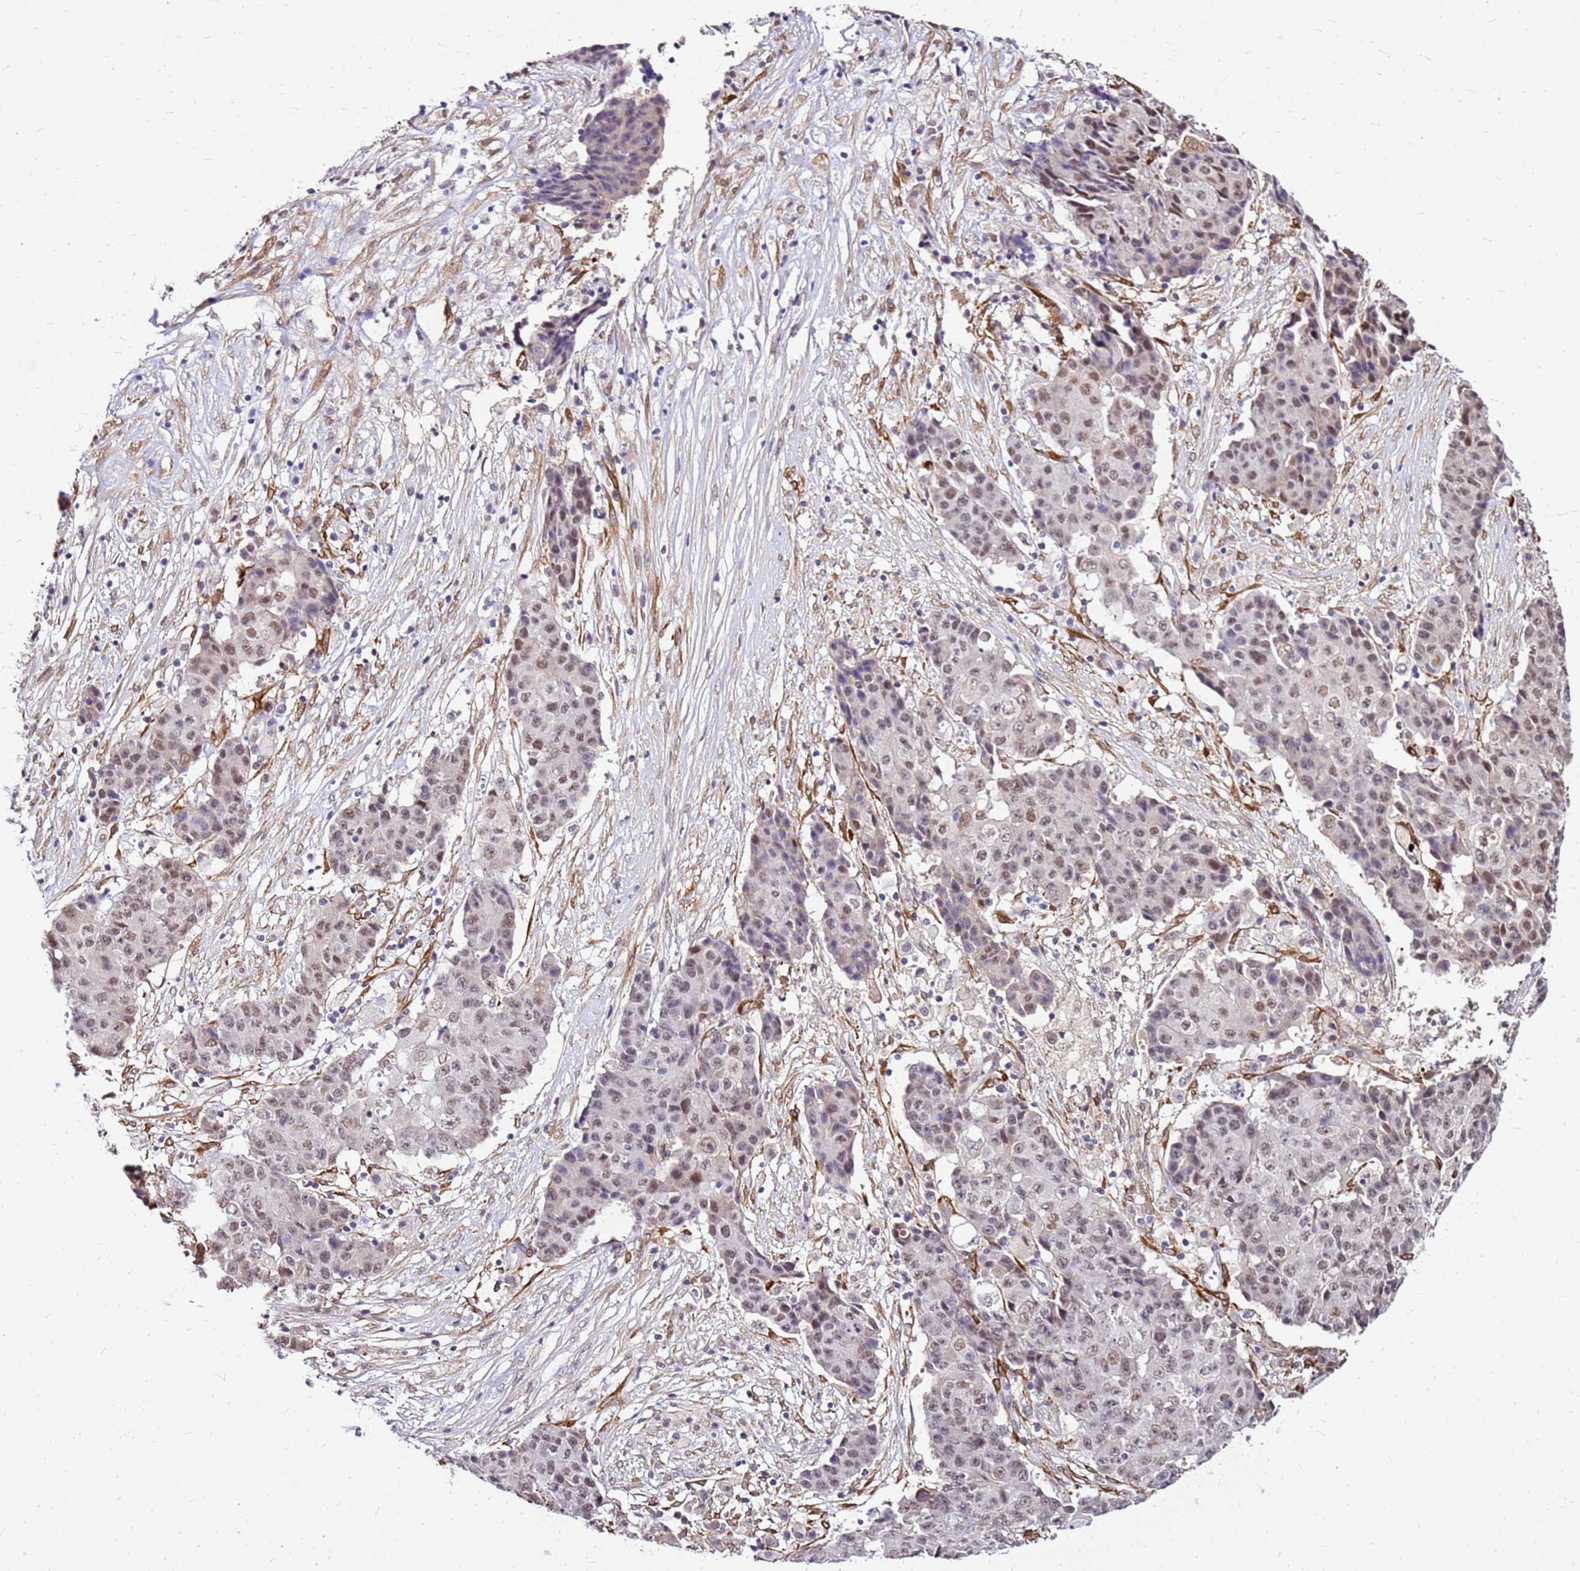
{"staining": {"intensity": "moderate", "quantity": "25%-75%", "location": "nuclear"}, "tissue": "ovarian cancer", "cell_type": "Tumor cells", "image_type": "cancer", "snomed": [{"axis": "morphology", "description": "Carcinoma, endometroid"}, {"axis": "topography", "description": "Ovary"}], "caption": "Human ovarian cancer stained with a protein marker reveals moderate staining in tumor cells.", "gene": "ALDH1A3", "patient": {"sex": "female", "age": 42}}